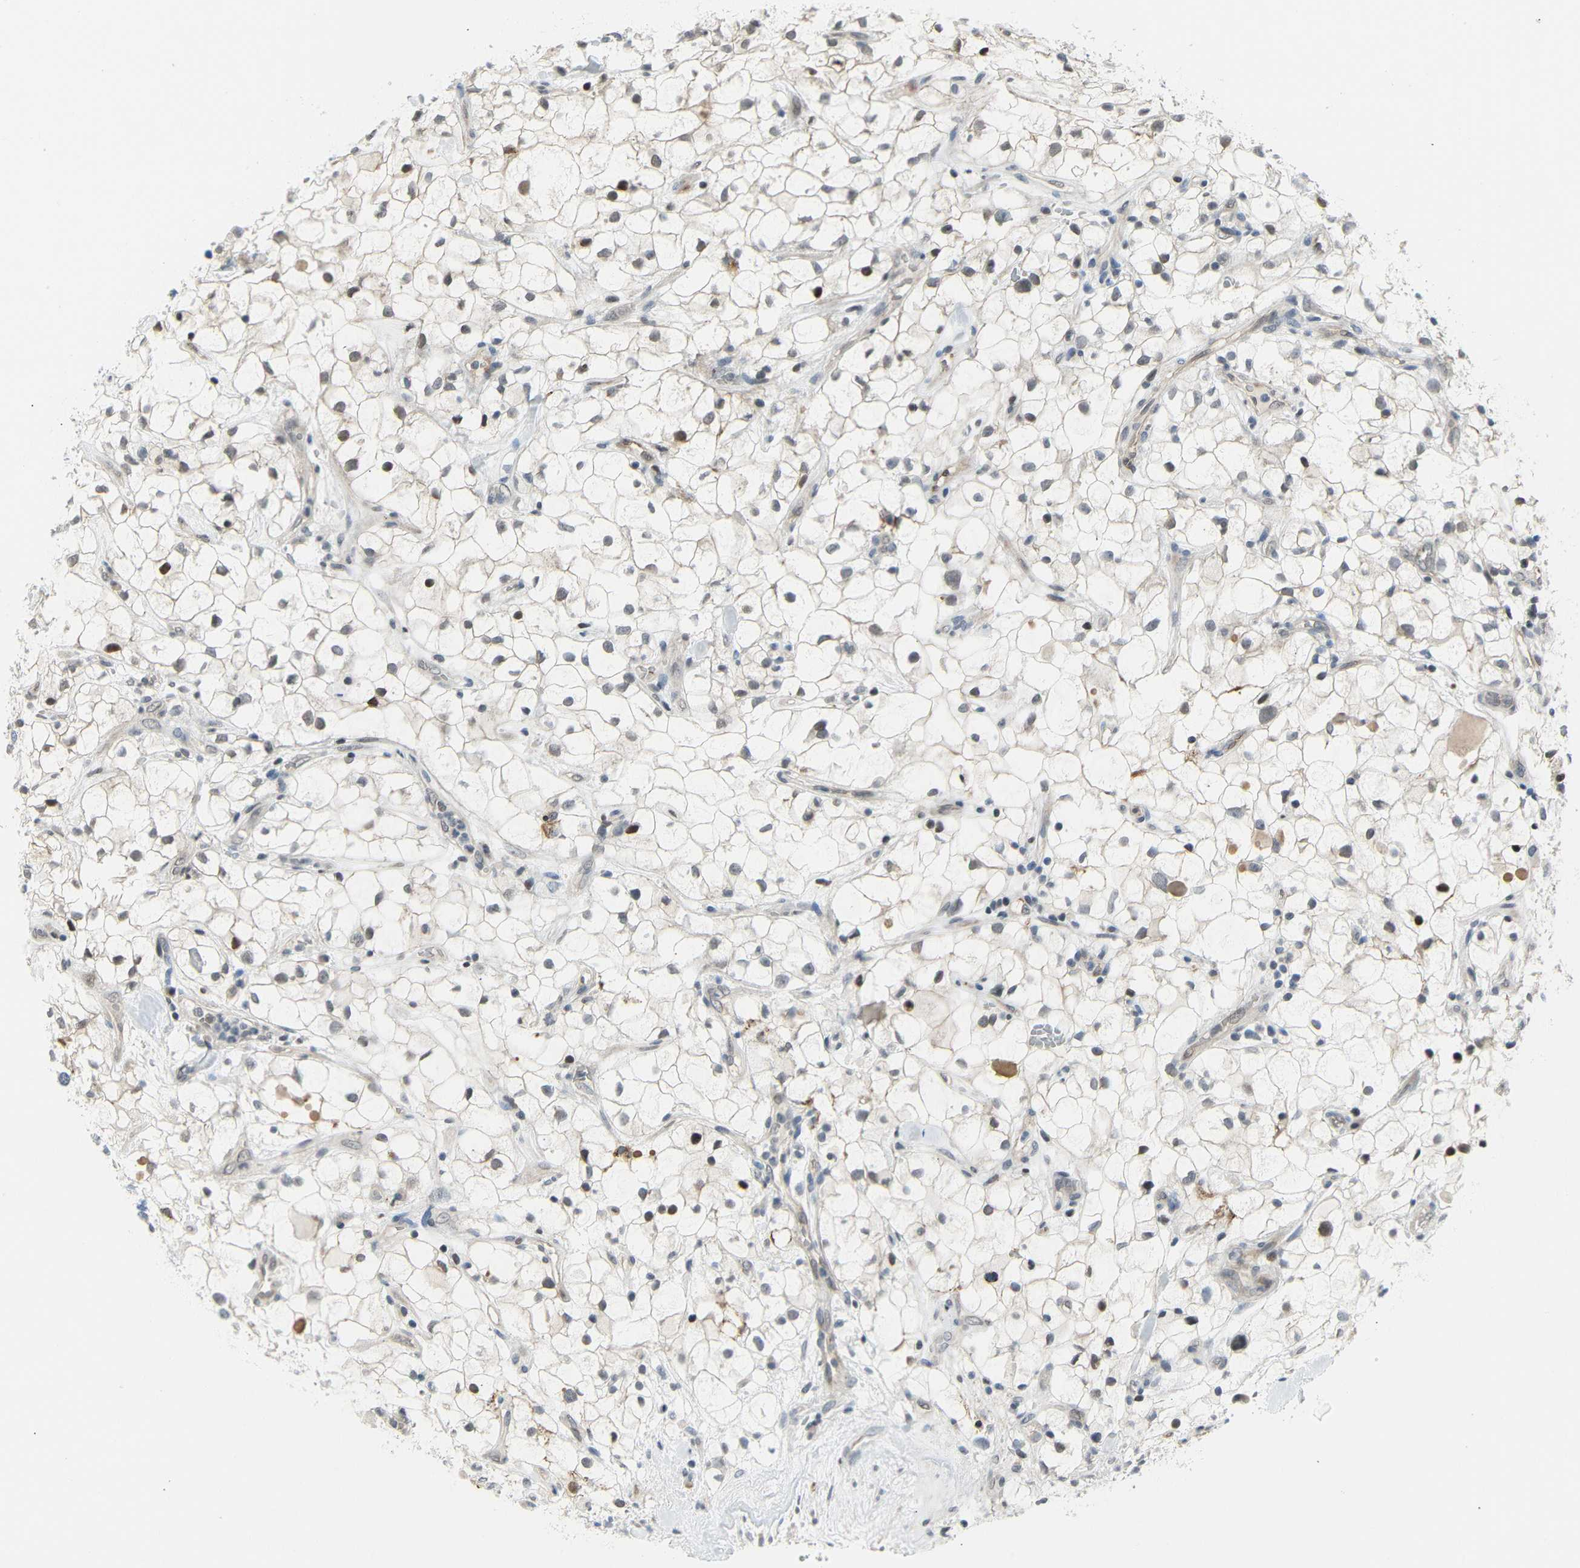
{"staining": {"intensity": "moderate", "quantity": "<25%", "location": "nuclear"}, "tissue": "renal cancer", "cell_type": "Tumor cells", "image_type": "cancer", "snomed": [{"axis": "morphology", "description": "Adenocarcinoma, NOS"}, {"axis": "topography", "description": "Kidney"}], "caption": "Immunohistochemical staining of renal cancer shows low levels of moderate nuclear expression in approximately <25% of tumor cells.", "gene": "IMPG2", "patient": {"sex": "female", "age": 60}}